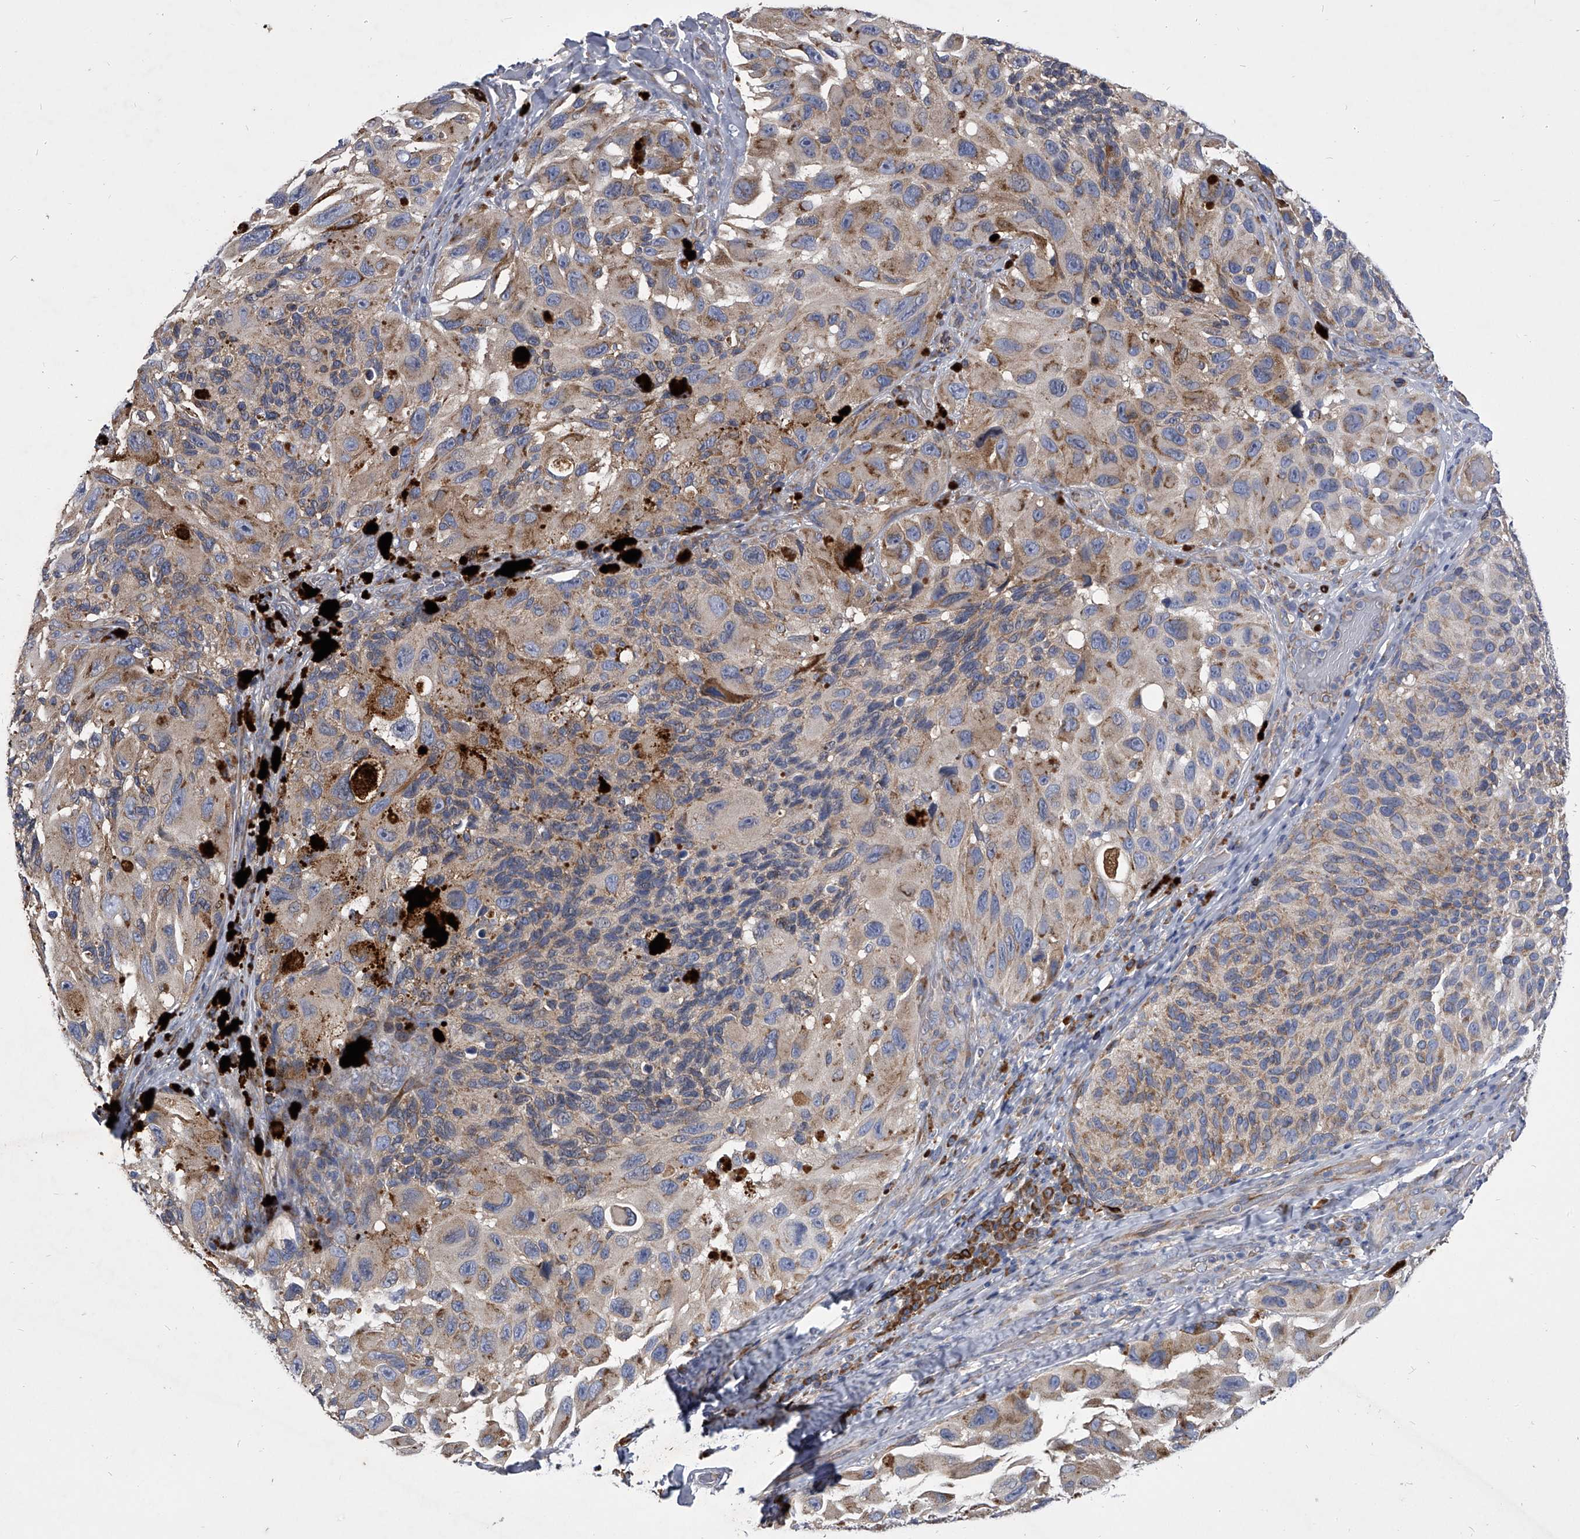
{"staining": {"intensity": "weak", "quantity": "<25%", "location": "cytoplasmic/membranous"}, "tissue": "melanoma", "cell_type": "Tumor cells", "image_type": "cancer", "snomed": [{"axis": "morphology", "description": "Malignant melanoma, NOS"}, {"axis": "topography", "description": "Skin"}], "caption": "Tumor cells are negative for brown protein staining in melanoma.", "gene": "CCR4", "patient": {"sex": "female", "age": 73}}